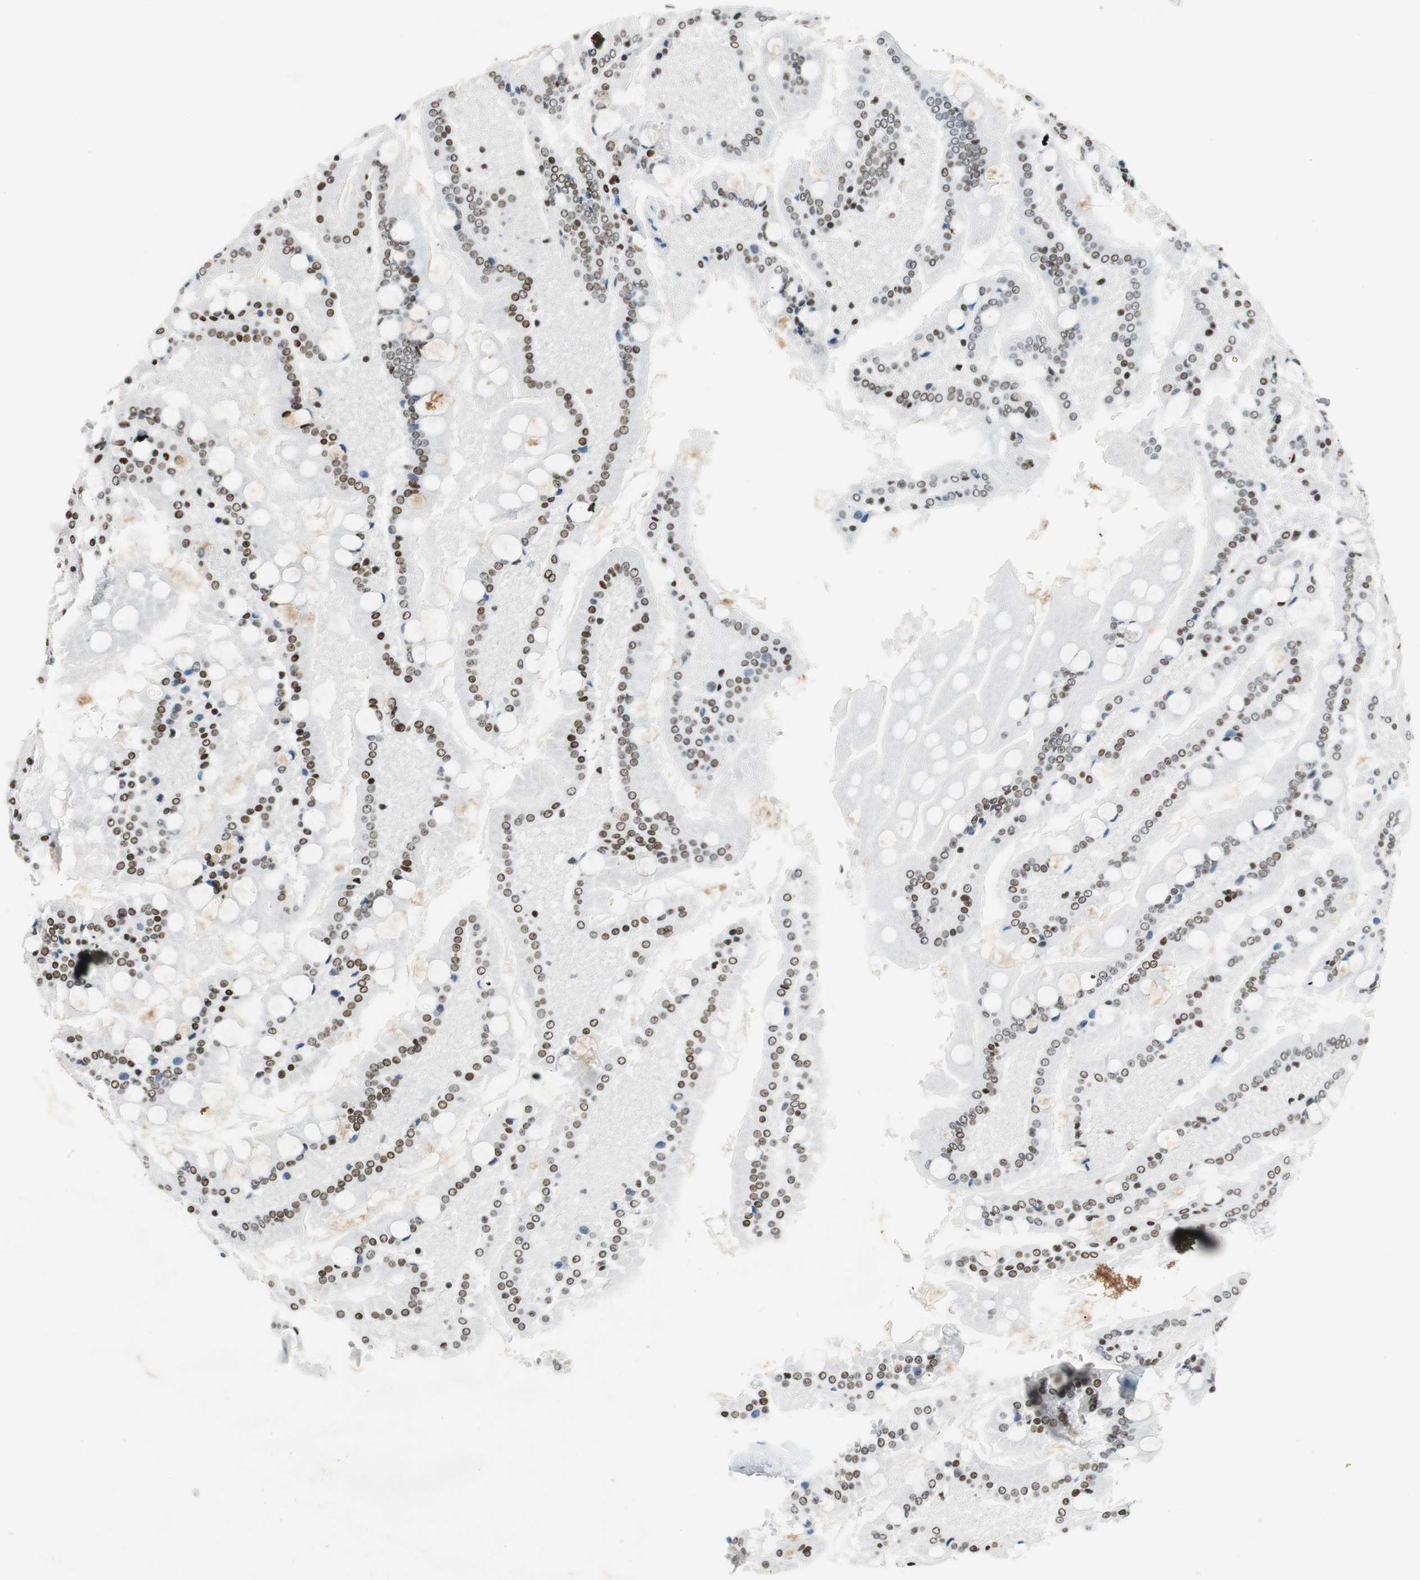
{"staining": {"intensity": "strong", "quantity": ">75%", "location": "nuclear"}, "tissue": "small intestine", "cell_type": "Glandular cells", "image_type": "normal", "snomed": [{"axis": "morphology", "description": "Normal tissue, NOS"}, {"axis": "topography", "description": "Small intestine"}], "caption": "DAB immunohistochemical staining of unremarkable small intestine exhibits strong nuclear protein positivity in approximately >75% of glandular cells. (DAB IHC, brown staining for protein, blue staining for nuclei).", "gene": "PRKDC", "patient": {"sex": "male", "age": 41}}